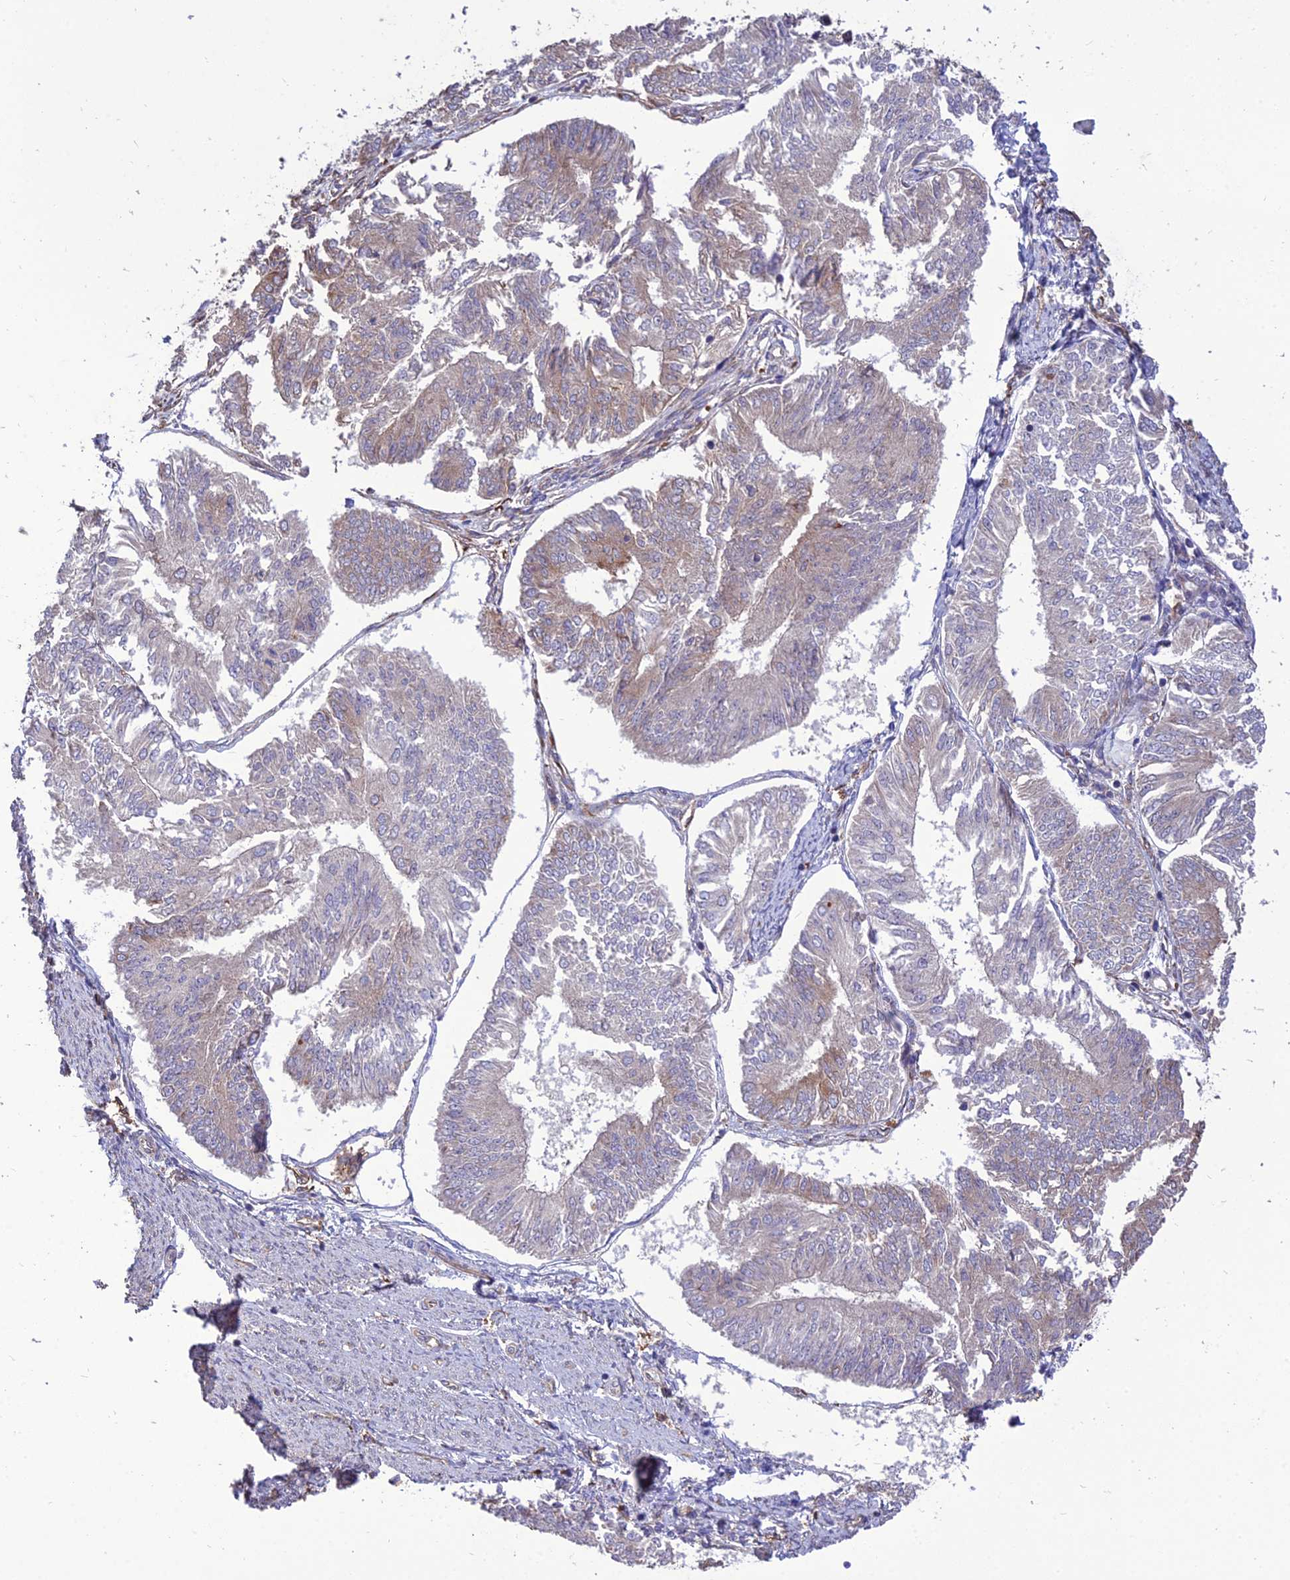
{"staining": {"intensity": "moderate", "quantity": "<25%", "location": "cytoplasmic/membranous"}, "tissue": "endometrial cancer", "cell_type": "Tumor cells", "image_type": "cancer", "snomed": [{"axis": "morphology", "description": "Adenocarcinoma, NOS"}, {"axis": "topography", "description": "Endometrium"}], "caption": "Protein staining by immunohistochemistry (IHC) shows moderate cytoplasmic/membranous staining in about <25% of tumor cells in endometrial cancer. (Brightfield microscopy of DAB IHC at high magnification).", "gene": "CRTAP", "patient": {"sex": "female", "age": 58}}